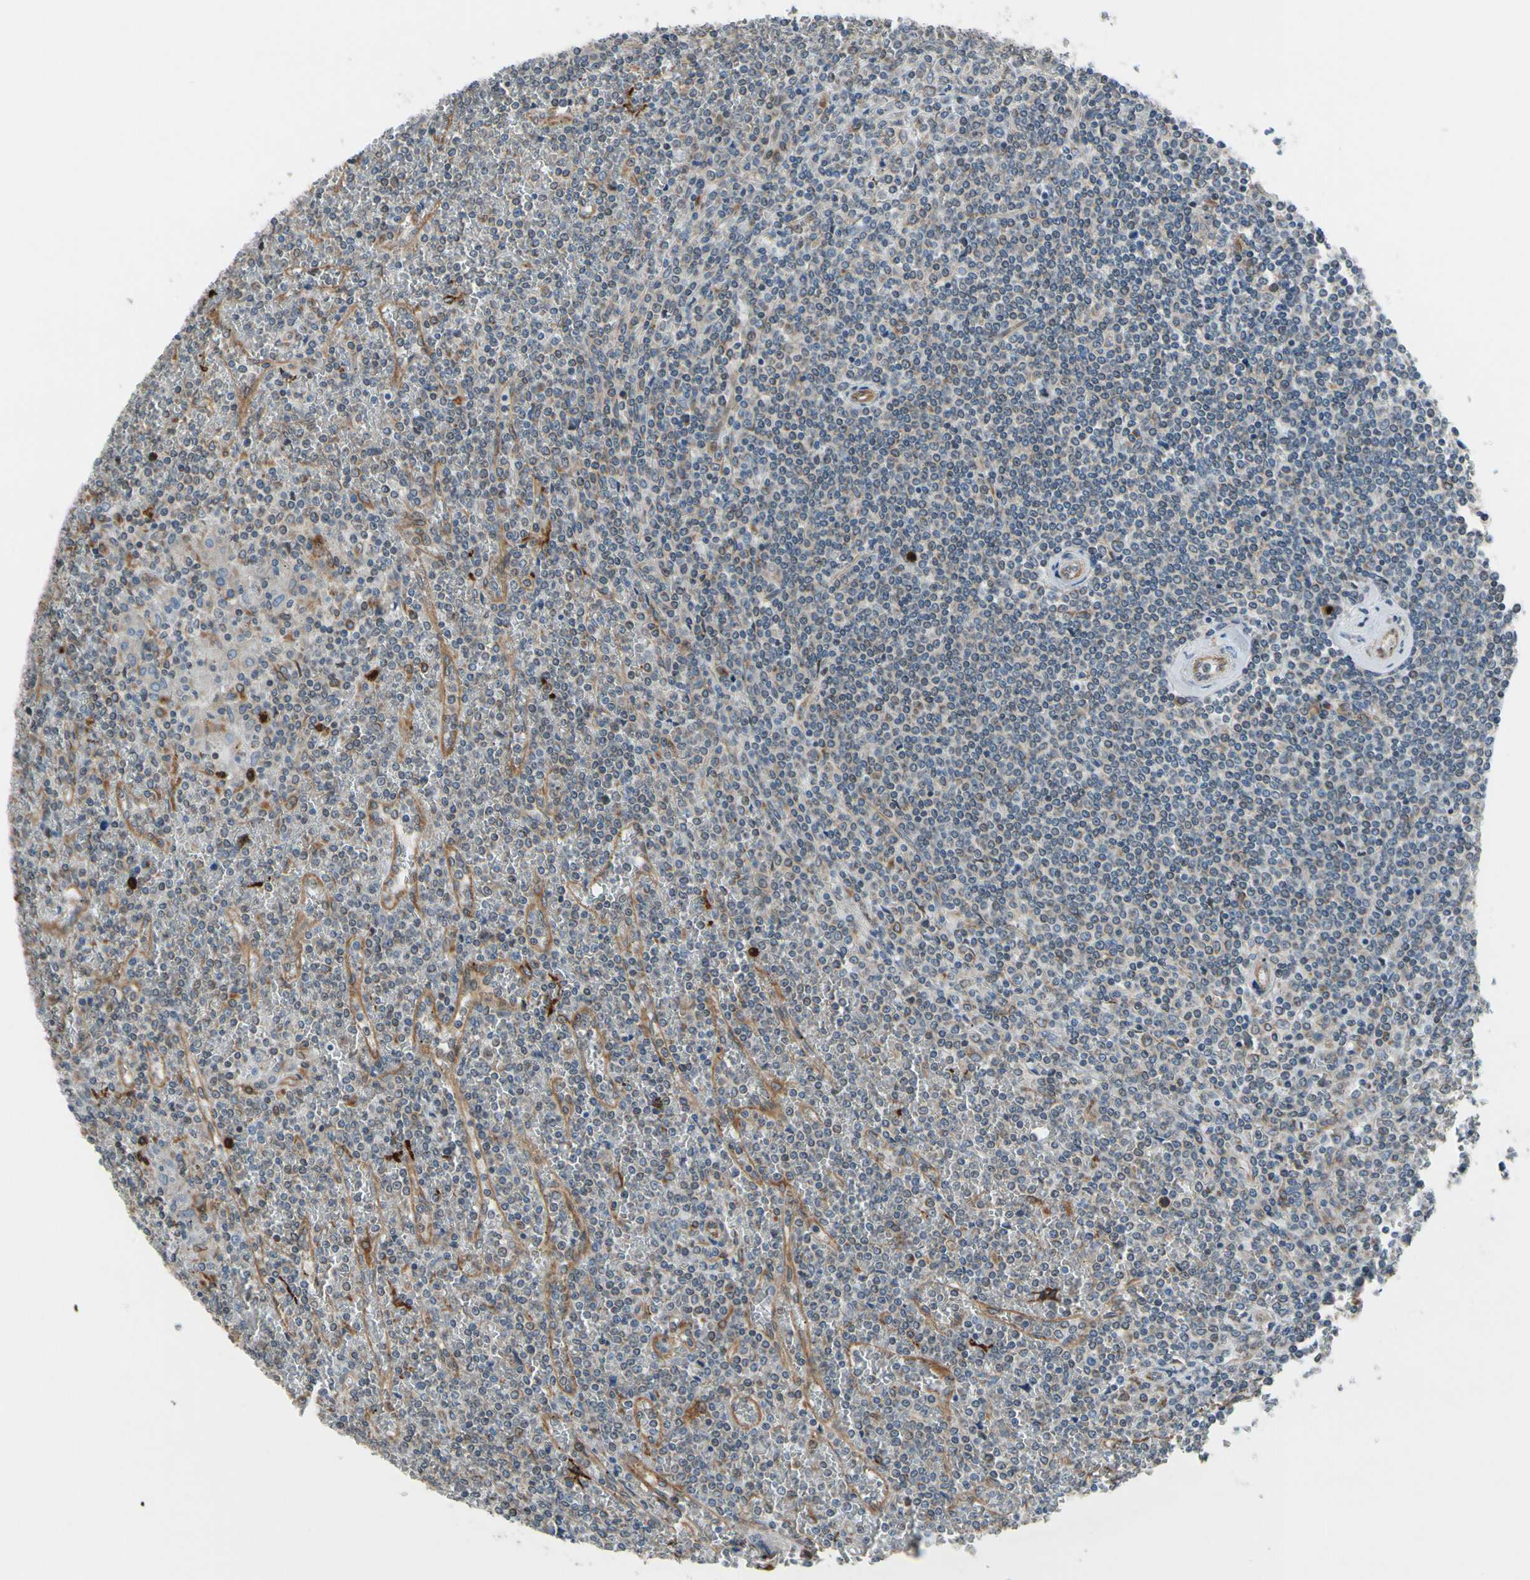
{"staining": {"intensity": "negative", "quantity": "none", "location": "none"}, "tissue": "lymphoma", "cell_type": "Tumor cells", "image_type": "cancer", "snomed": [{"axis": "morphology", "description": "Malignant lymphoma, non-Hodgkin's type, Low grade"}, {"axis": "topography", "description": "Spleen"}], "caption": "Immunohistochemistry photomicrograph of neoplastic tissue: low-grade malignant lymphoma, non-Hodgkin's type stained with DAB displays no significant protein expression in tumor cells. (Stains: DAB (3,3'-diaminobenzidine) IHC with hematoxylin counter stain, Microscopy: brightfield microscopy at high magnification).", "gene": "CLCC1", "patient": {"sex": "female", "age": 19}}